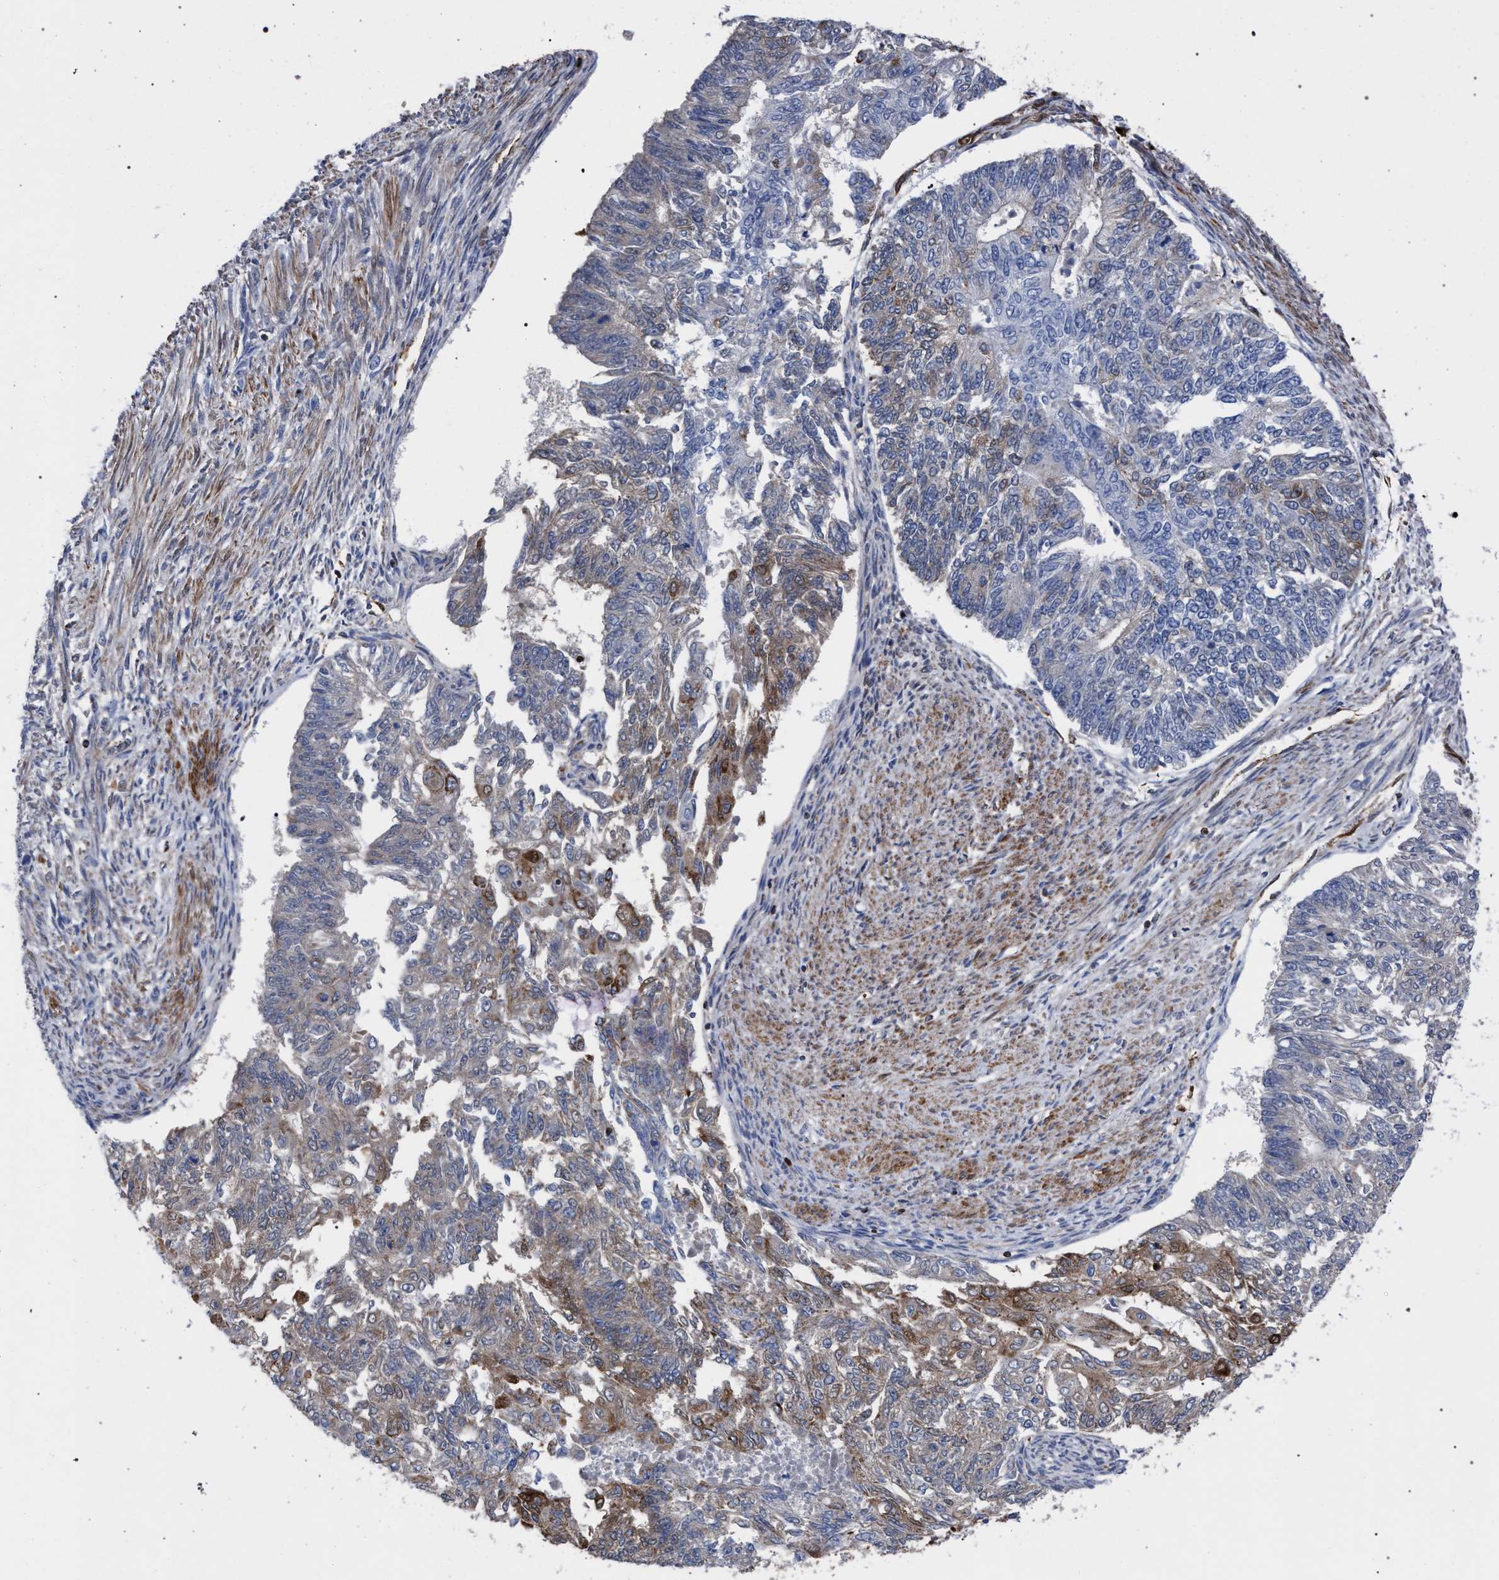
{"staining": {"intensity": "moderate", "quantity": "25%-75%", "location": "cytoplasmic/membranous"}, "tissue": "endometrial cancer", "cell_type": "Tumor cells", "image_type": "cancer", "snomed": [{"axis": "morphology", "description": "Adenocarcinoma, NOS"}, {"axis": "topography", "description": "Endometrium"}], "caption": "Immunohistochemical staining of adenocarcinoma (endometrial) demonstrates medium levels of moderate cytoplasmic/membranous protein positivity in about 25%-75% of tumor cells. Immunohistochemistry (ihc) stains the protein of interest in brown and the nuclei are stained blue.", "gene": "ACADS", "patient": {"sex": "female", "age": 32}}